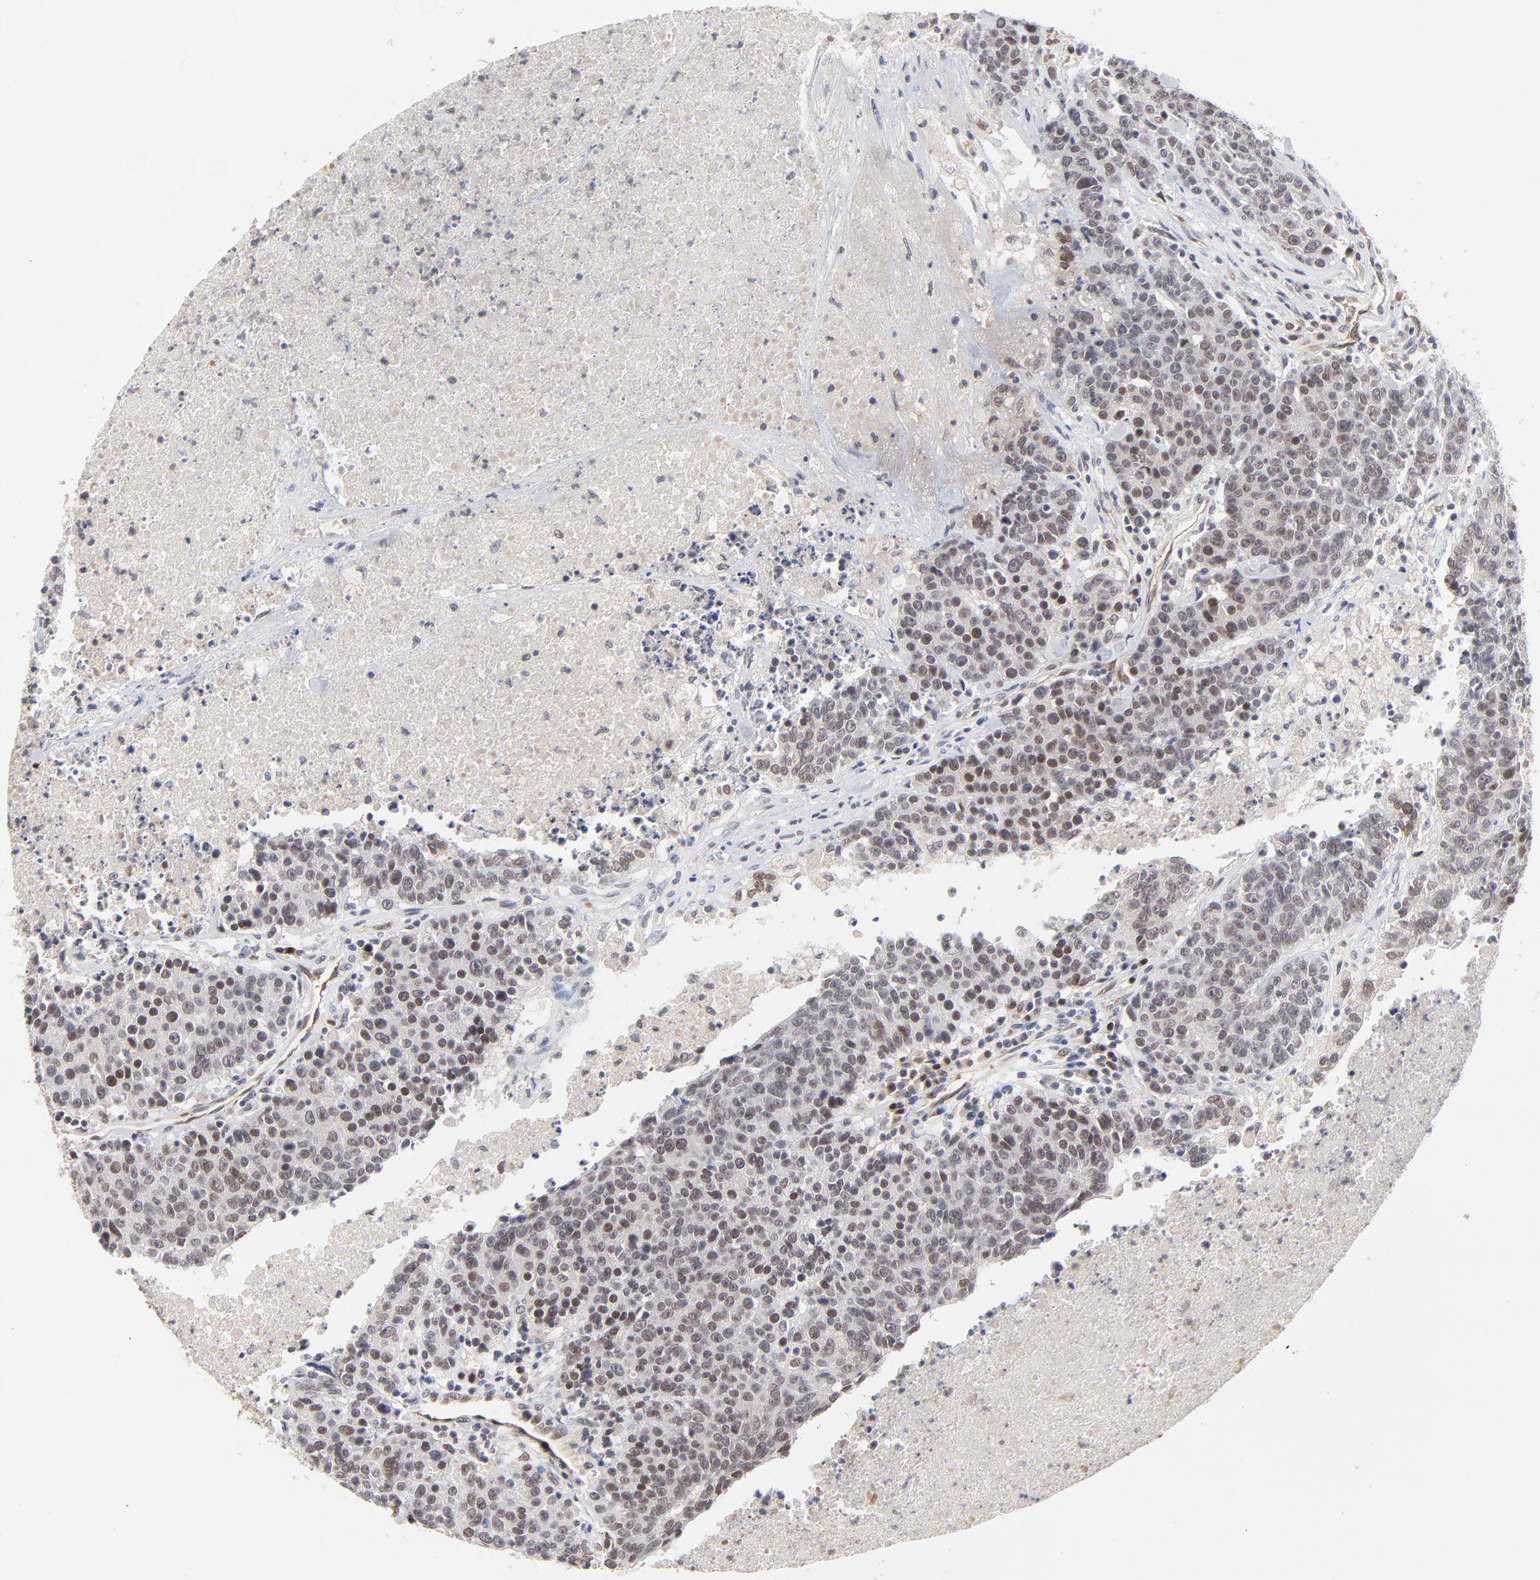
{"staining": {"intensity": "weak", "quantity": ">75%", "location": "cytoplasmic/membranous,nuclear"}, "tissue": "colorectal cancer", "cell_type": "Tumor cells", "image_type": "cancer", "snomed": [{"axis": "morphology", "description": "Adenocarcinoma, NOS"}, {"axis": "topography", "description": "Colon"}], "caption": "A high-resolution histopathology image shows immunohistochemistry staining of colorectal adenocarcinoma, which displays weak cytoplasmic/membranous and nuclear expression in approximately >75% of tumor cells.", "gene": "CASP10", "patient": {"sex": "female", "age": 53}}